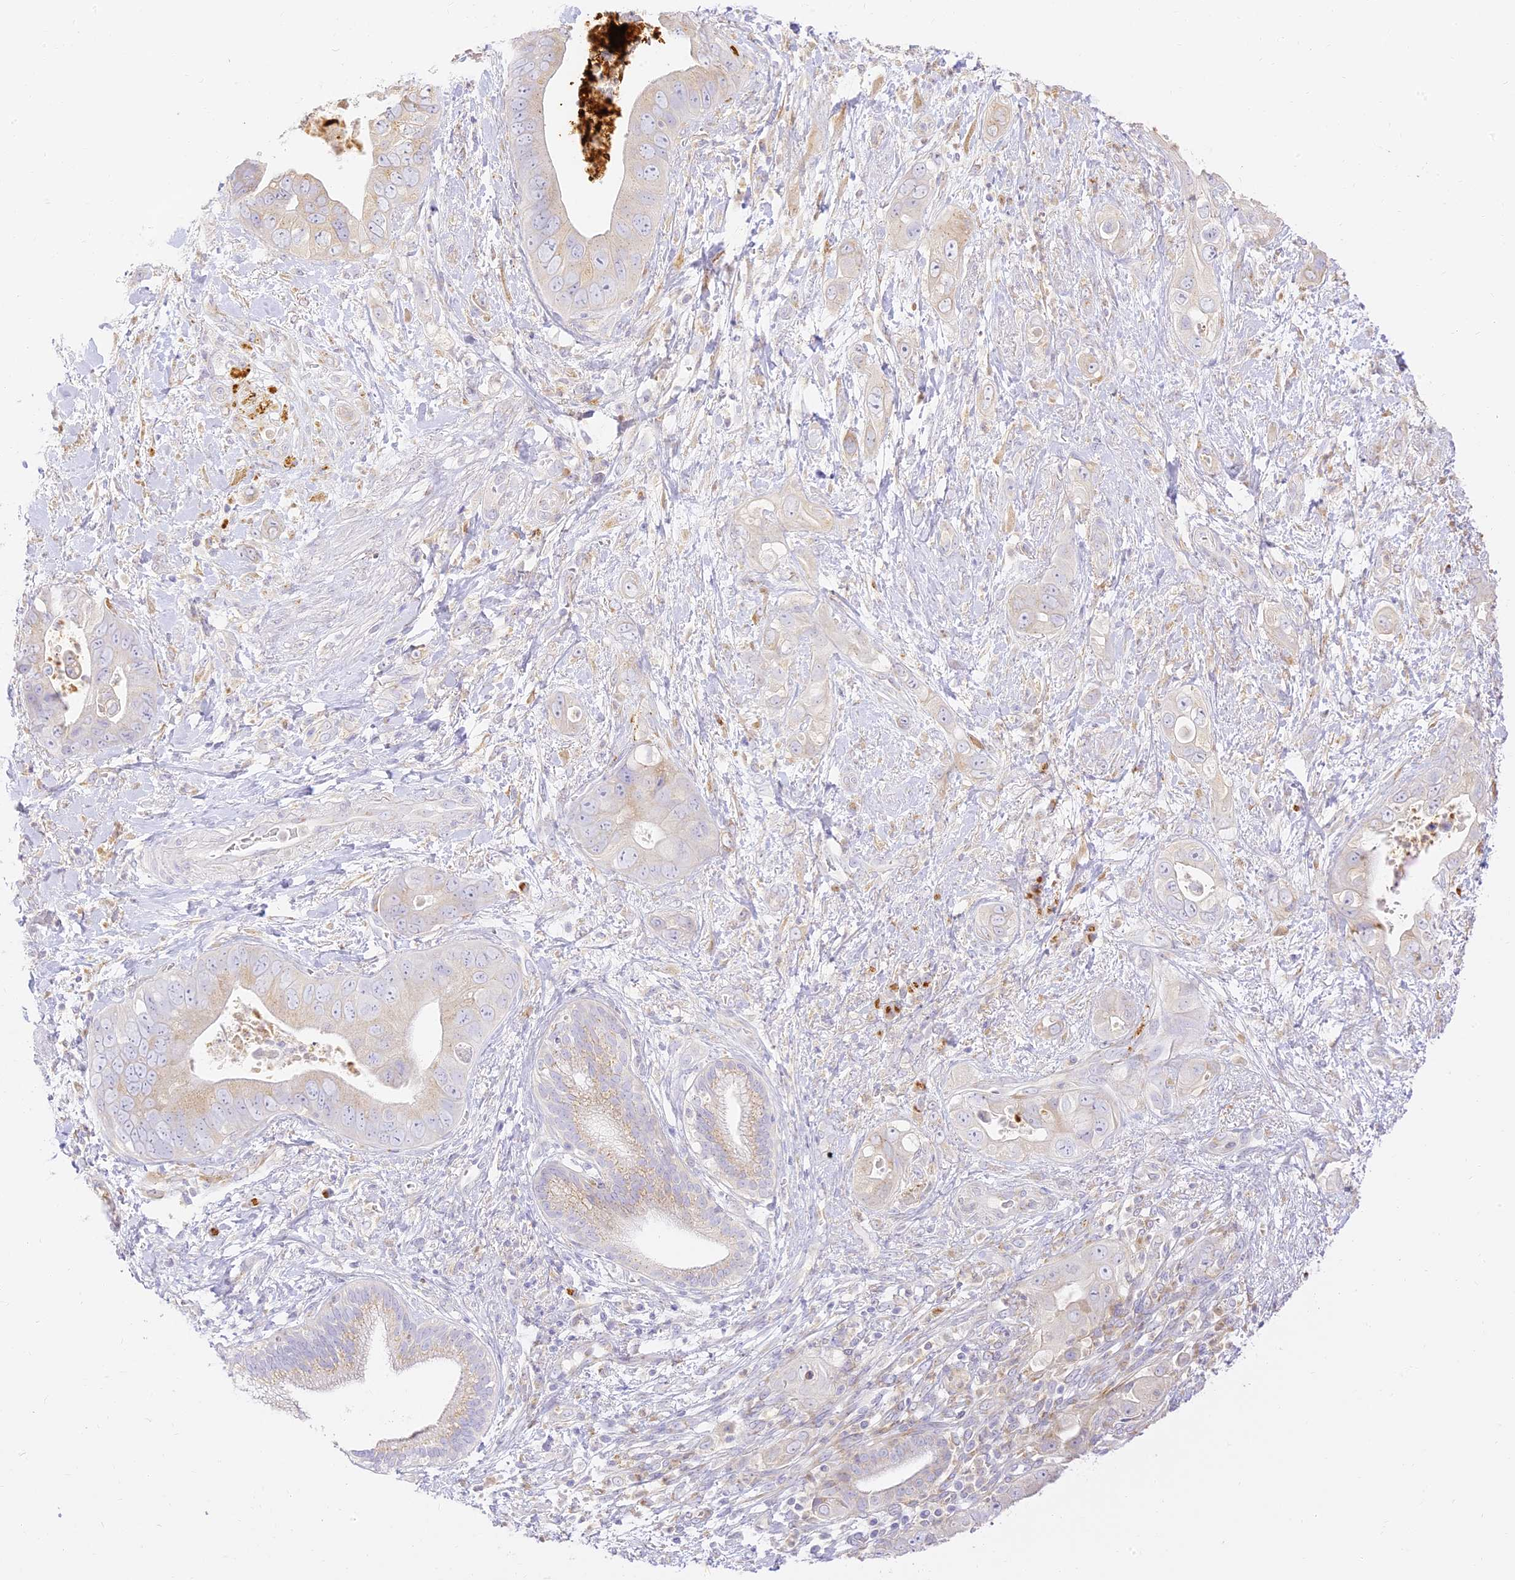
{"staining": {"intensity": "weak", "quantity": "25%-75%", "location": "cytoplasmic/membranous"}, "tissue": "pancreatic cancer", "cell_type": "Tumor cells", "image_type": "cancer", "snomed": [{"axis": "morphology", "description": "Adenocarcinoma, NOS"}, {"axis": "topography", "description": "Pancreas"}], "caption": "Immunohistochemical staining of pancreatic cancer displays low levels of weak cytoplasmic/membranous expression in about 25%-75% of tumor cells.", "gene": "SEC13", "patient": {"sex": "female", "age": 78}}